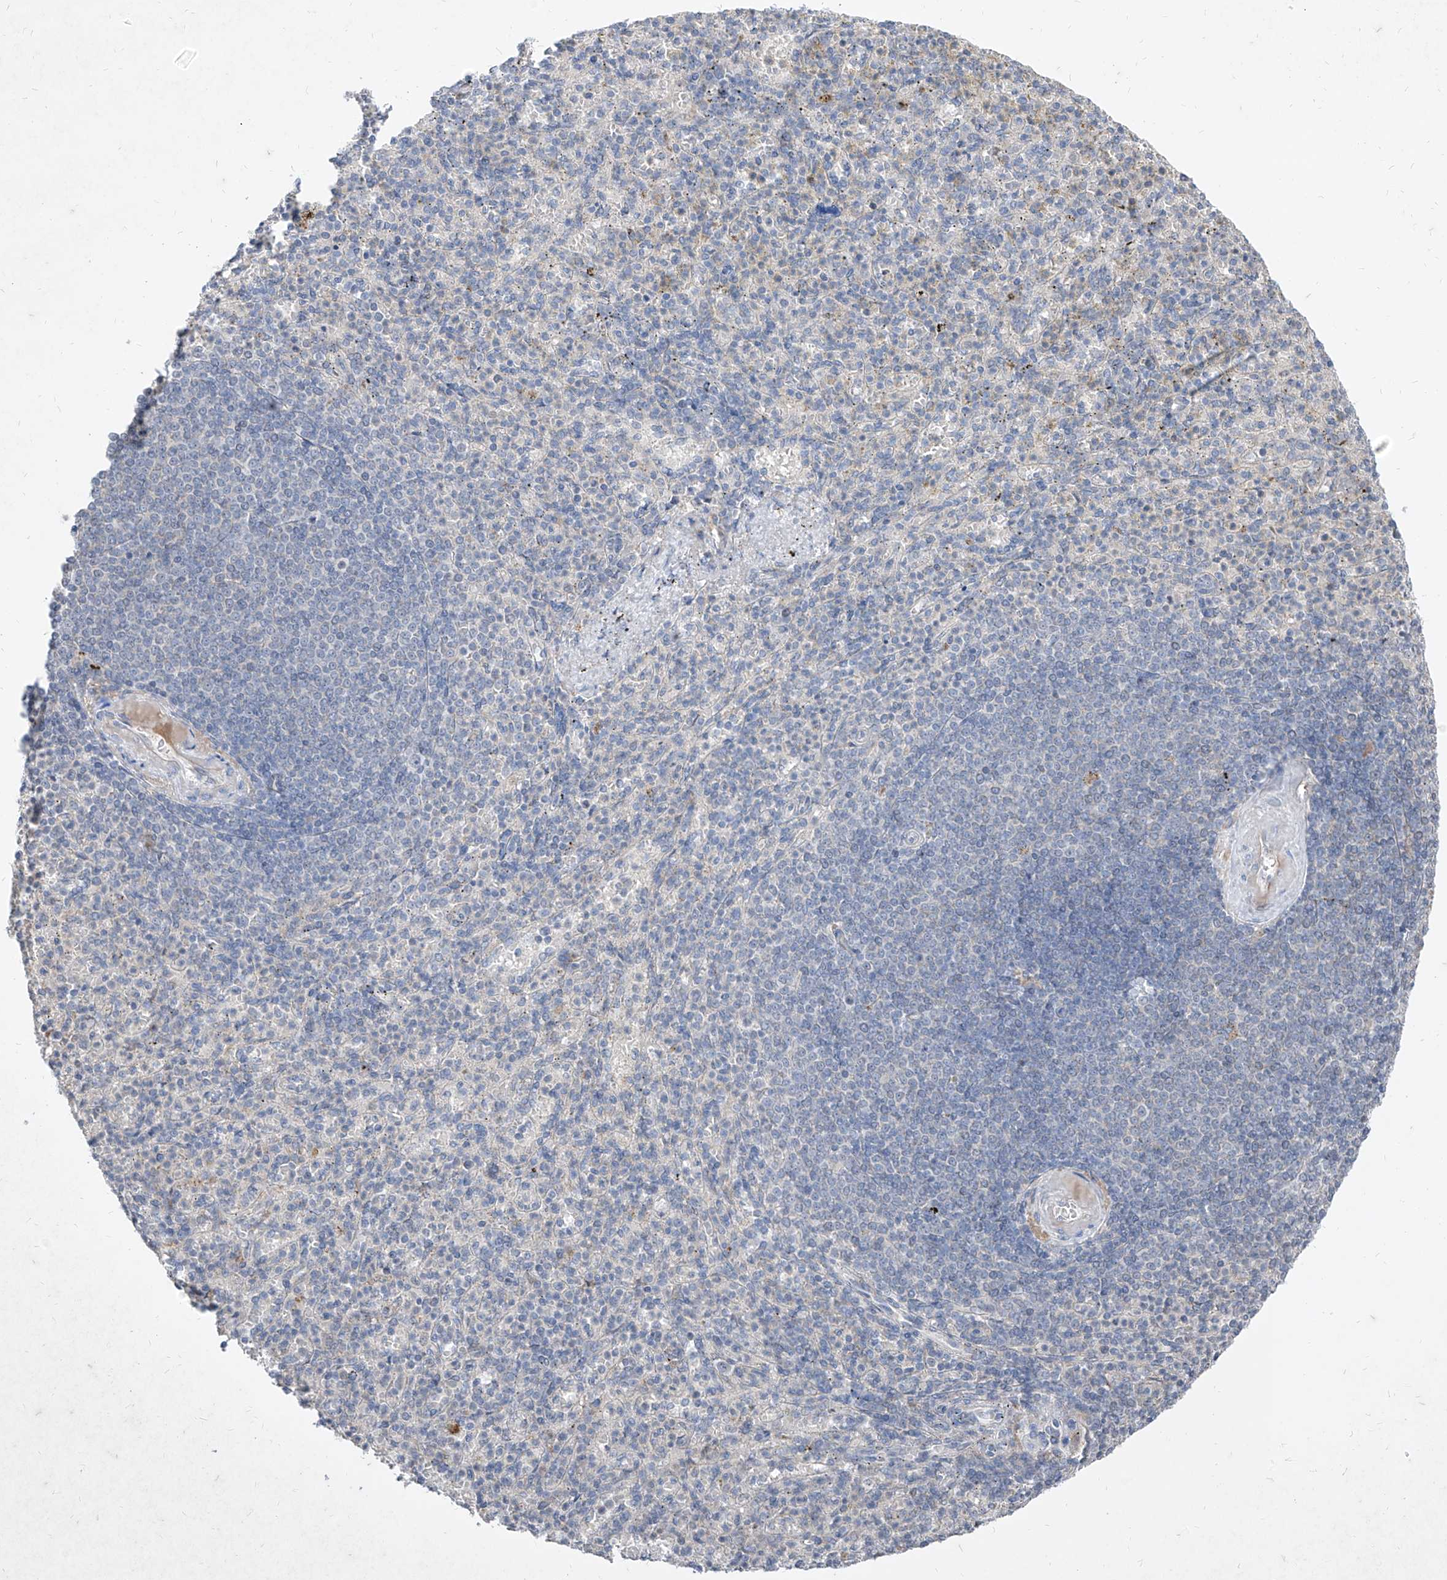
{"staining": {"intensity": "negative", "quantity": "none", "location": "none"}, "tissue": "spleen", "cell_type": "Cells in red pulp", "image_type": "normal", "snomed": [{"axis": "morphology", "description": "Normal tissue, NOS"}, {"axis": "topography", "description": "Spleen"}], "caption": "The photomicrograph exhibits no staining of cells in red pulp in unremarkable spleen.", "gene": "C4A", "patient": {"sex": "female", "age": 74}}